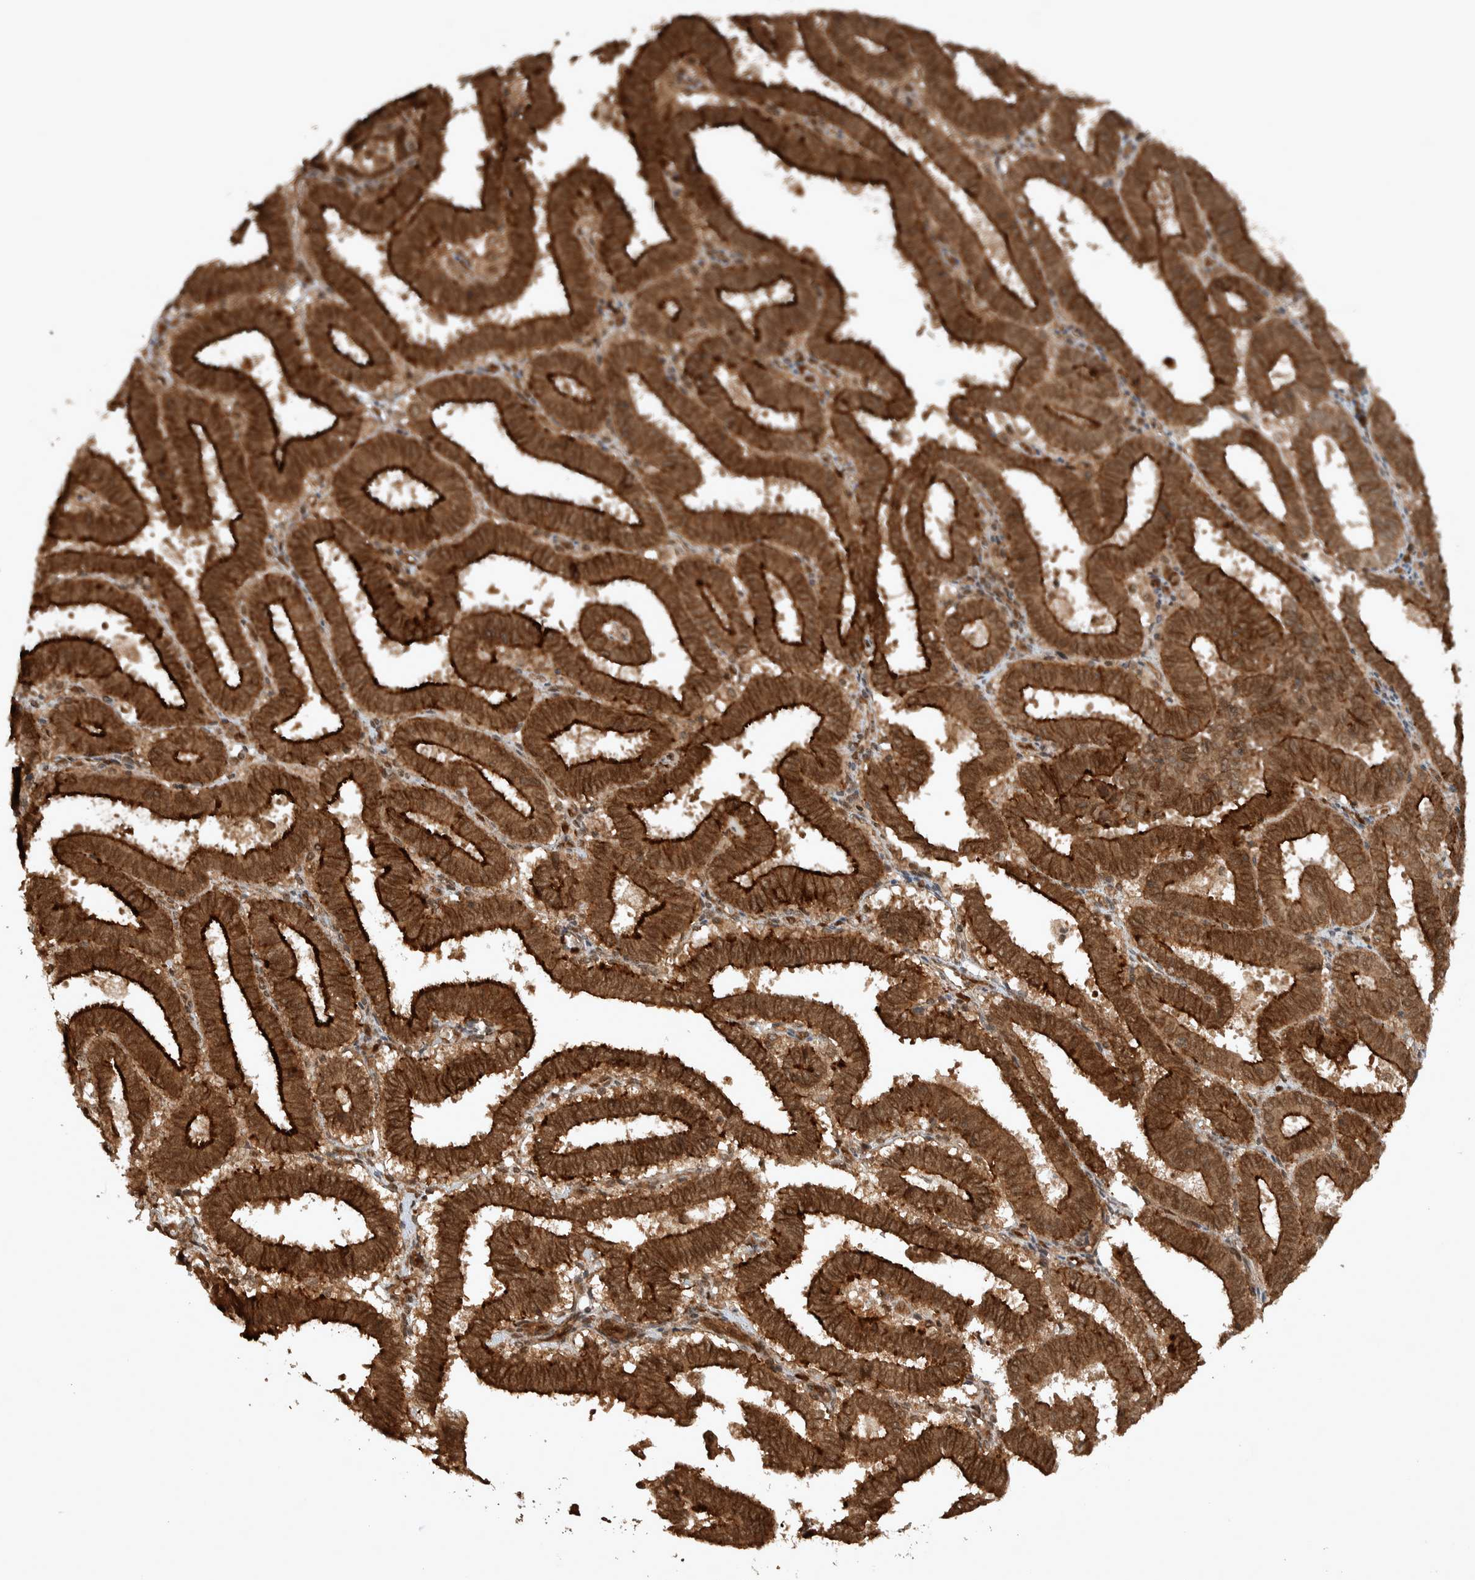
{"staining": {"intensity": "strong", "quantity": ">75%", "location": "cytoplasmic/membranous"}, "tissue": "endometrial cancer", "cell_type": "Tumor cells", "image_type": "cancer", "snomed": [{"axis": "morphology", "description": "Adenocarcinoma, NOS"}, {"axis": "topography", "description": "Uterus"}], "caption": "High-magnification brightfield microscopy of endometrial cancer stained with DAB (3,3'-diaminobenzidine) (brown) and counterstained with hematoxylin (blue). tumor cells exhibit strong cytoplasmic/membranous positivity is identified in about>75% of cells.", "gene": "CNTROB", "patient": {"sex": "female", "age": 83}}